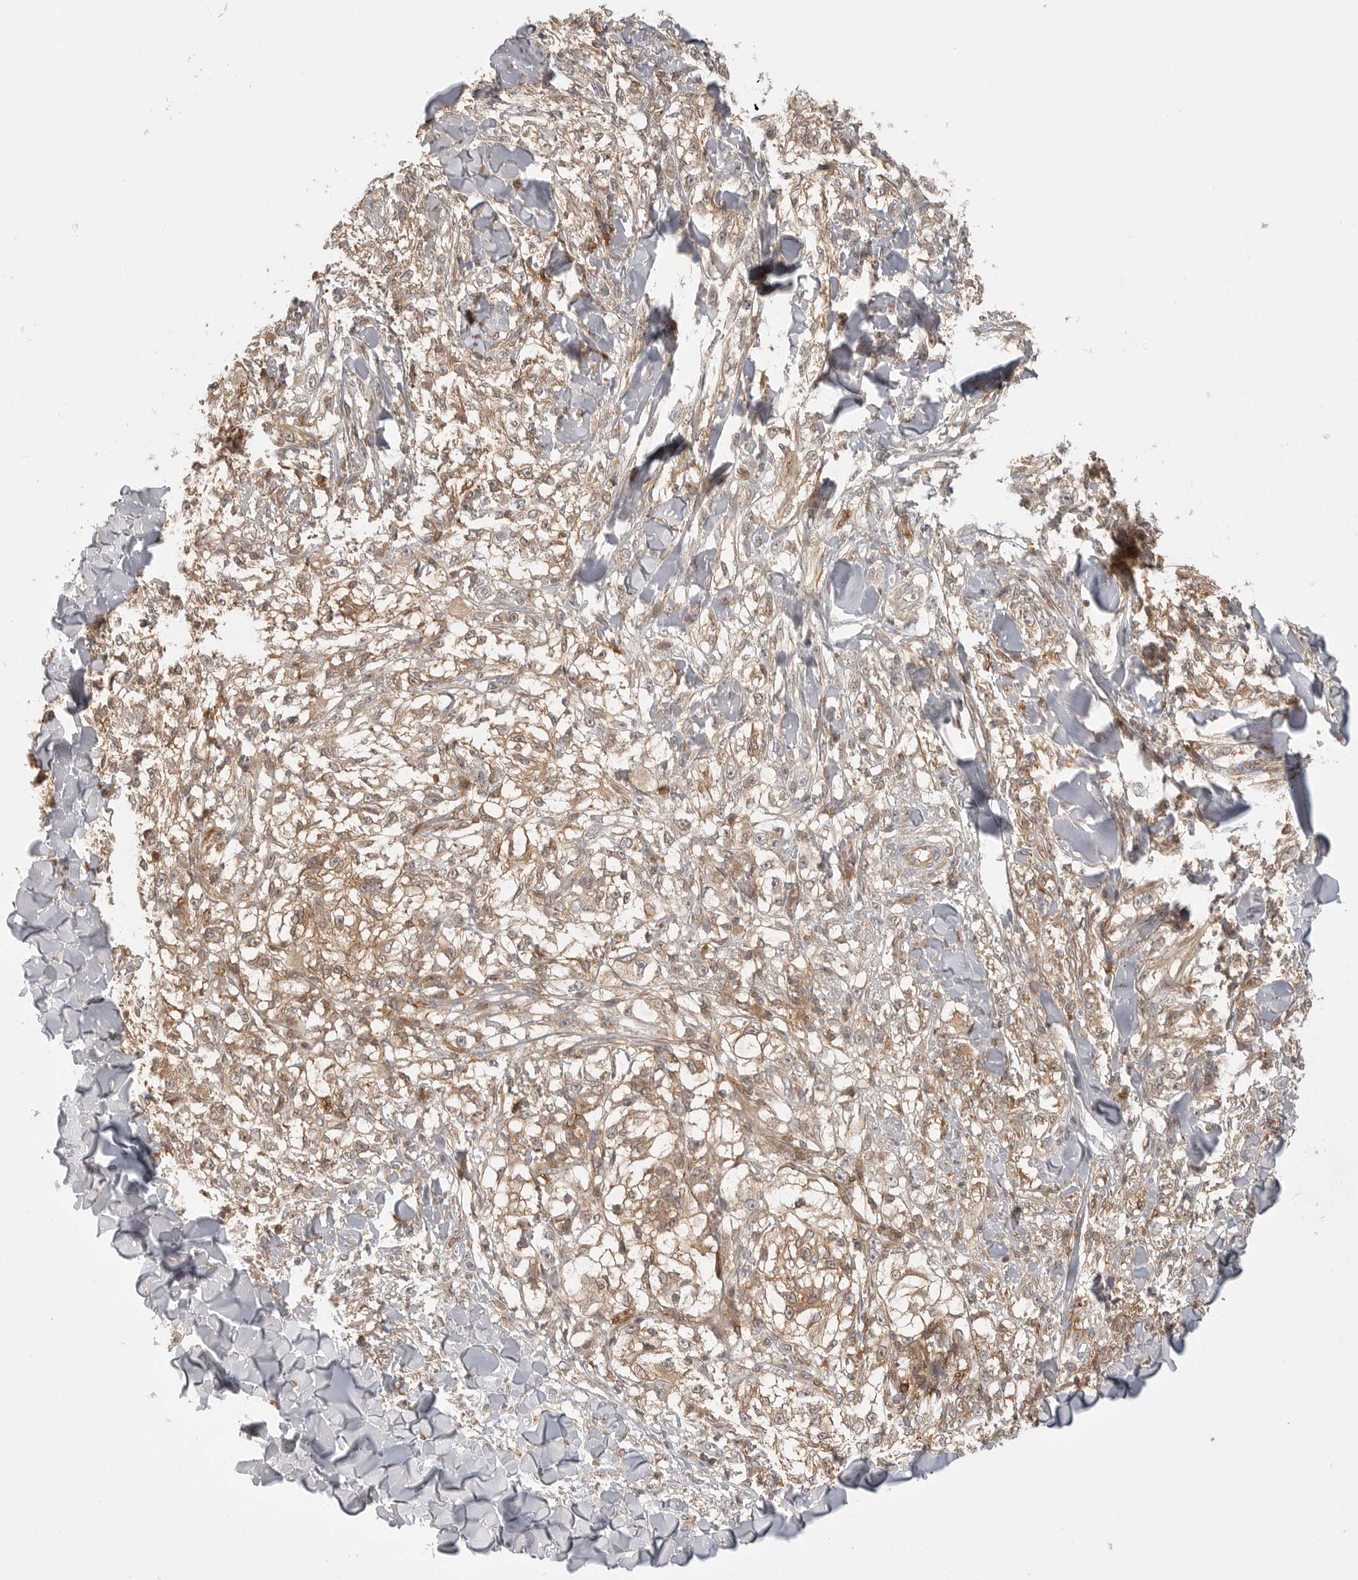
{"staining": {"intensity": "weak", "quantity": ">75%", "location": "cytoplasmic/membranous"}, "tissue": "melanoma", "cell_type": "Tumor cells", "image_type": "cancer", "snomed": [{"axis": "morphology", "description": "Malignant melanoma, NOS"}, {"axis": "topography", "description": "Skin of head"}], "caption": "An image of melanoma stained for a protein reveals weak cytoplasmic/membranous brown staining in tumor cells.", "gene": "DBNL", "patient": {"sex": "male", "age": 83}}